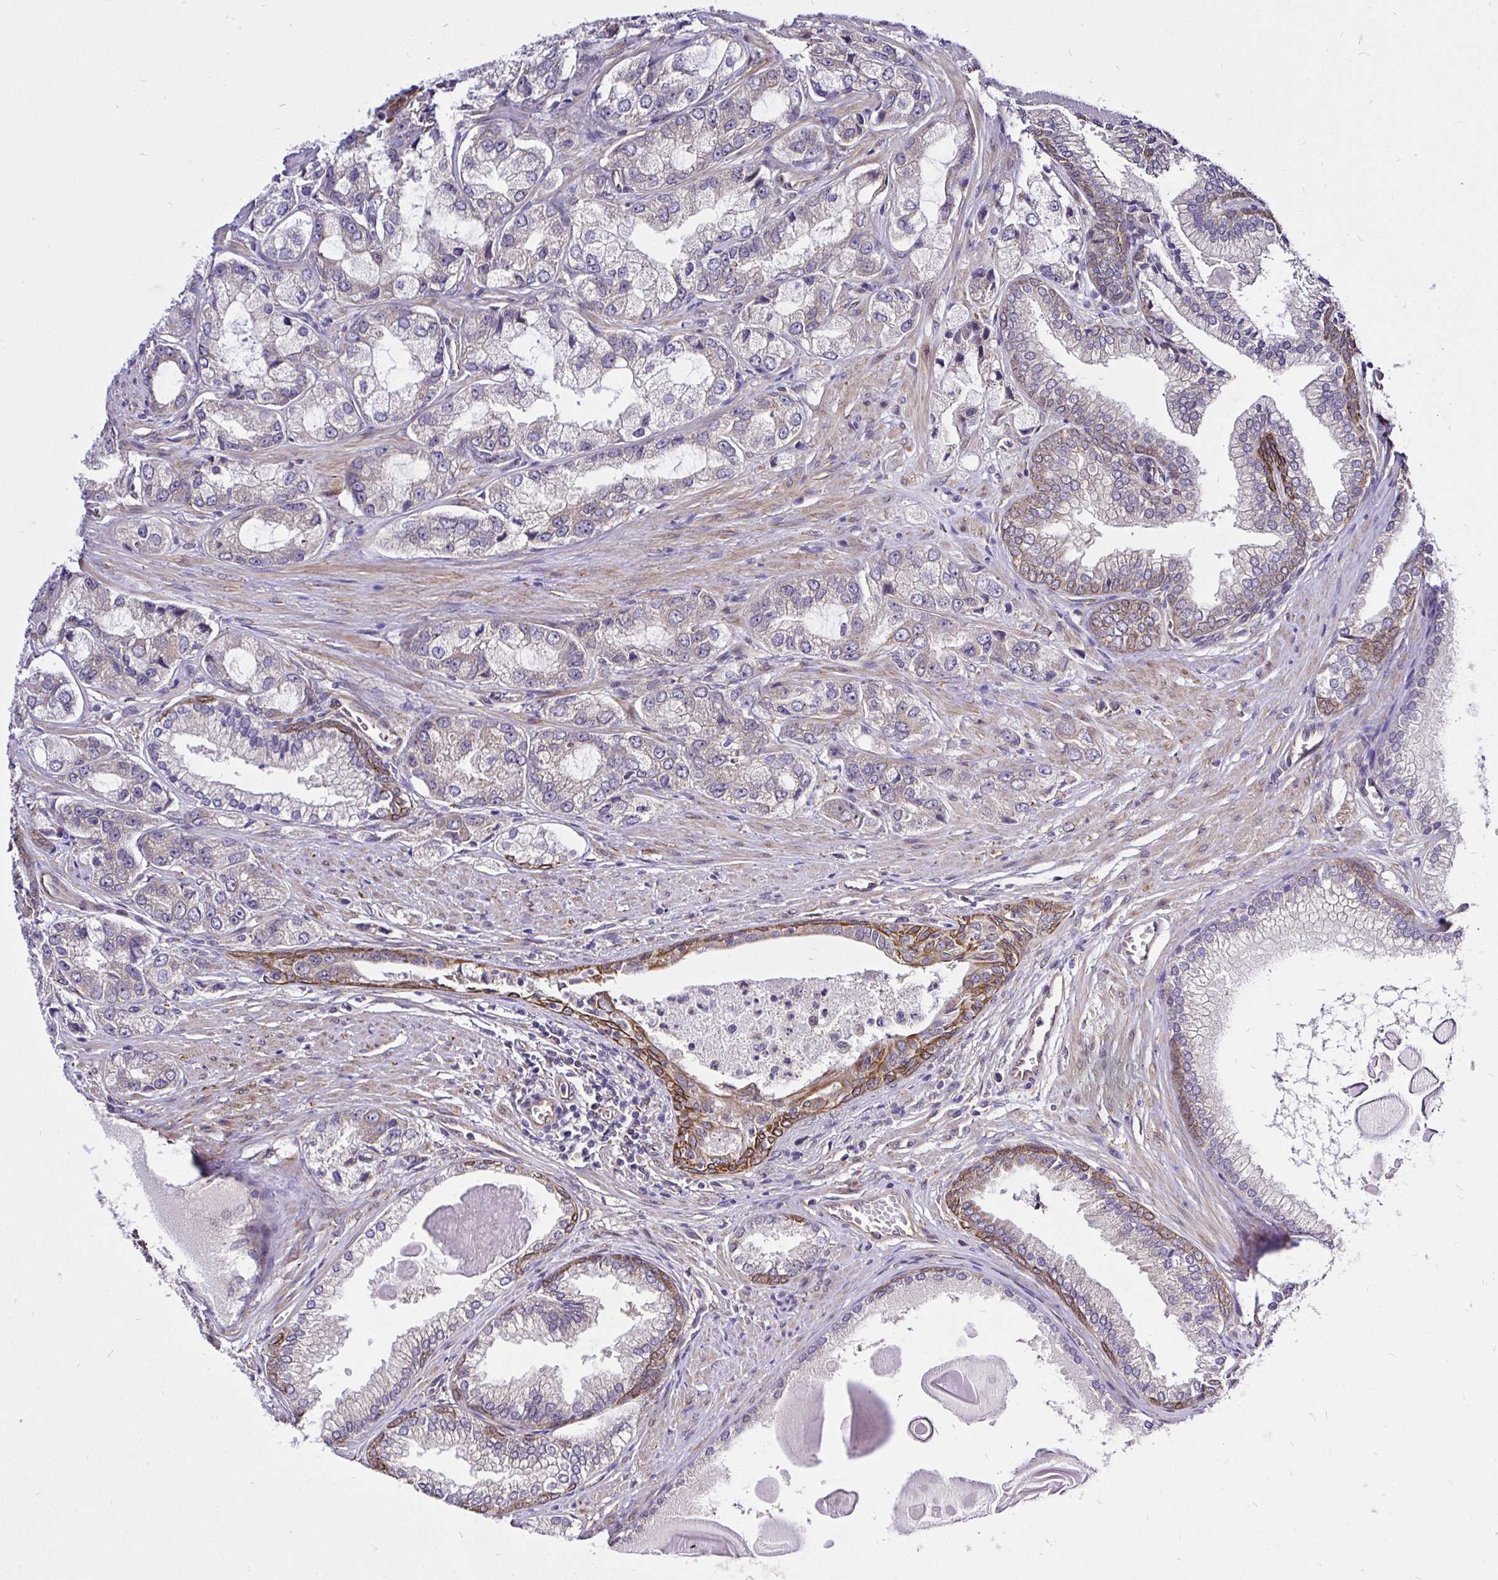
{"staining": {"intensity": "weak", "quantity": "<25%", "location": "cytoplasmic/membranous"}, "tissue": "prostate cancer", "cell_type": "Tumor cells", "image_type": "cancer", "snomed": [{"axis": "morphology", "description": "Adenocarcinoma, Low grade"}, {"axis": "topography", "description": "Prostate"}], "caption": "Immunohistochemistry image of neoplastic tissue: adenocarcinoma (low-grade) (prostate) stained with DAB (3,3'-diaminobenzidine) demonstrates no significant protein staining in tumor cells.", "gene": "CCDC122", "patient": {"sex": "male", "age": 69}}